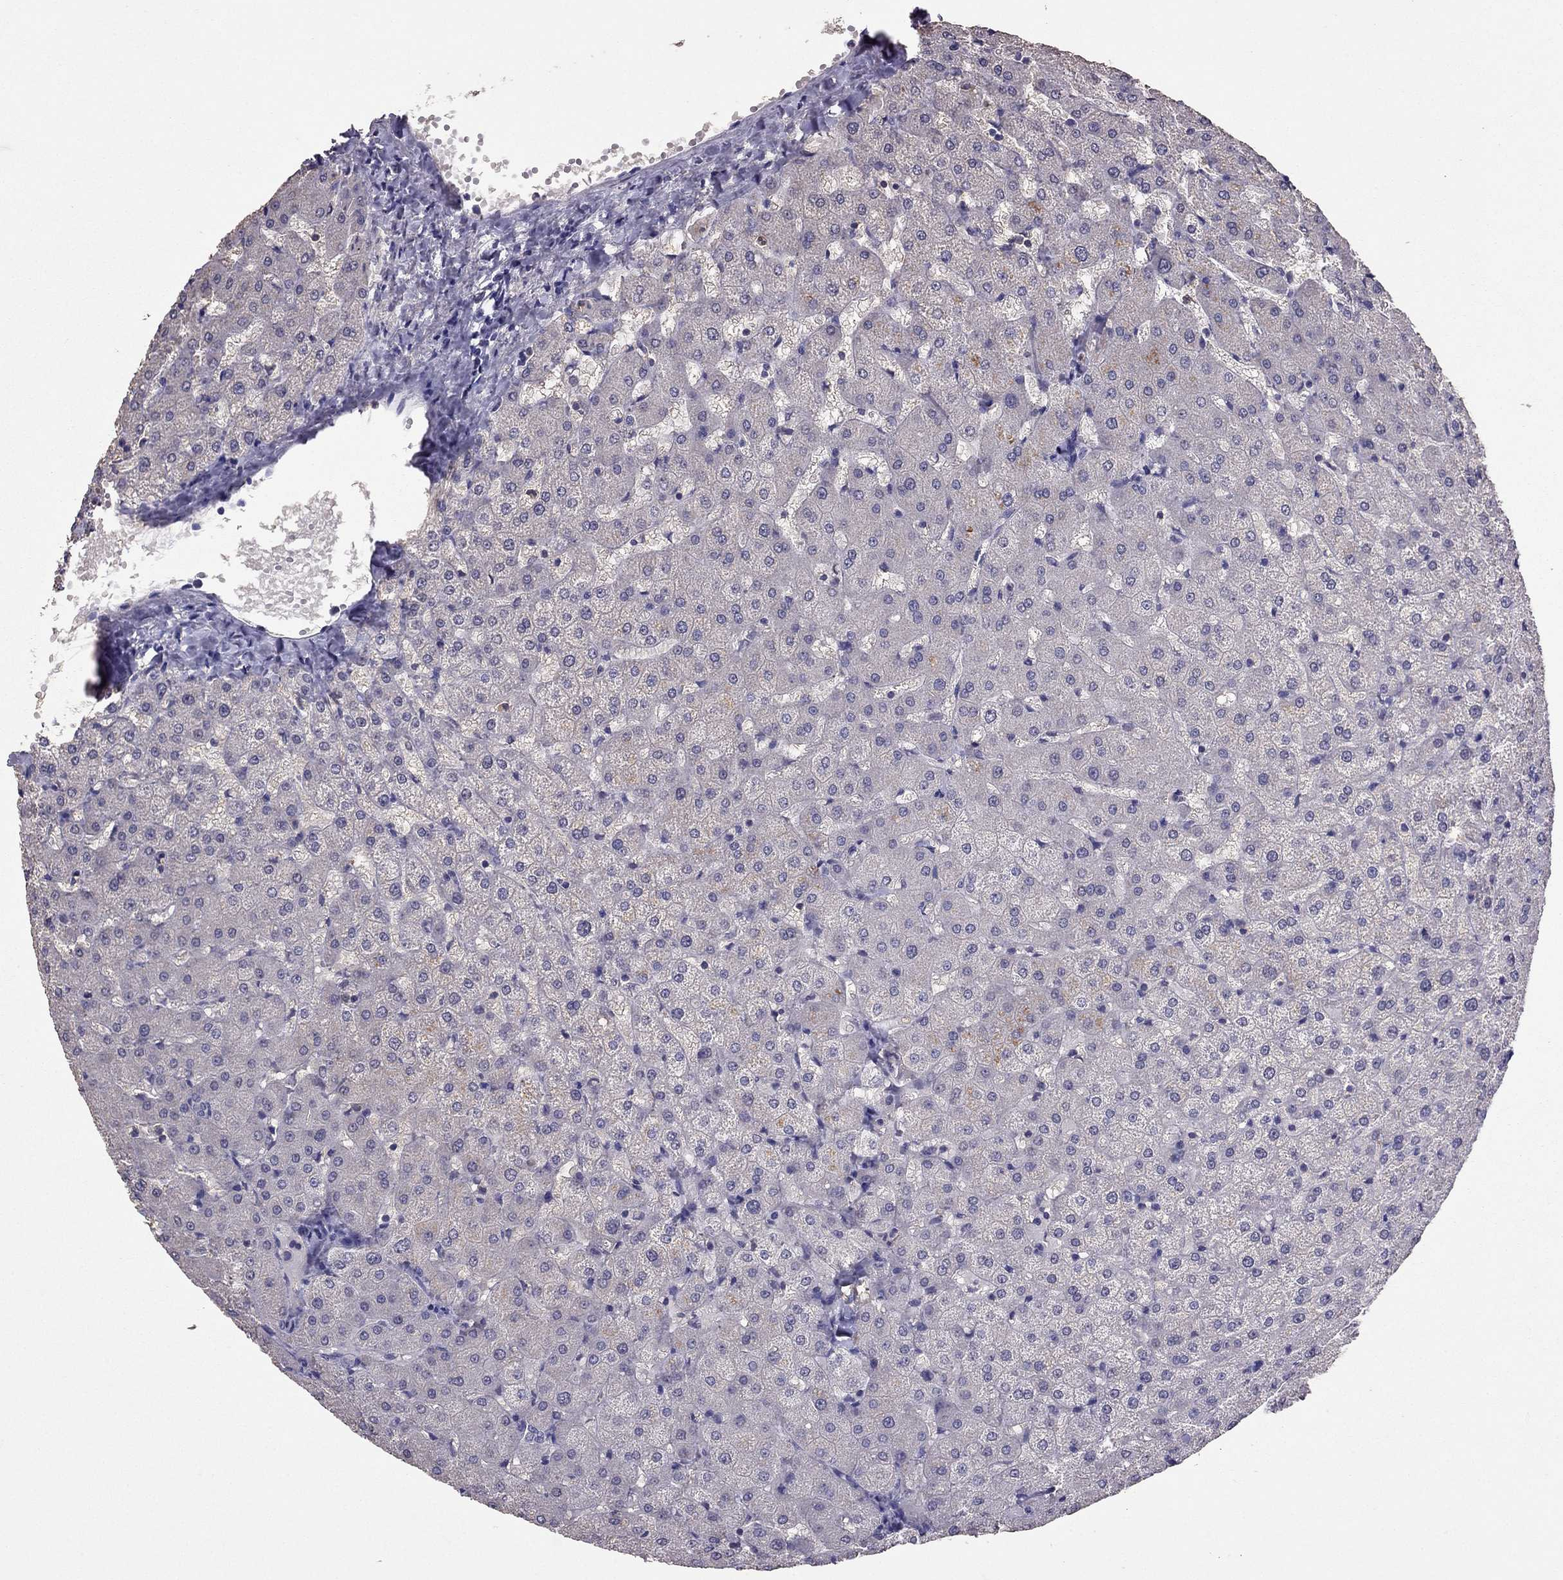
{"staining": {"intensity": "negative", "quantity": "none", "location": "none"}, "tissue": "liver", "cell_type": "Cholangiocytes", "image_type": "normal", "snomed": [{"axis": "morphology", "description": "Normal tissue, NOS"}, {"axis": "topography", "description": "Liver"}], "caption": "Immunohistochemical staining of unremarkable liver demonstrates no significant expression in cholangiocytes.", "gene": "RFLNB", "patient": {"sex": "female", "age": 50}}